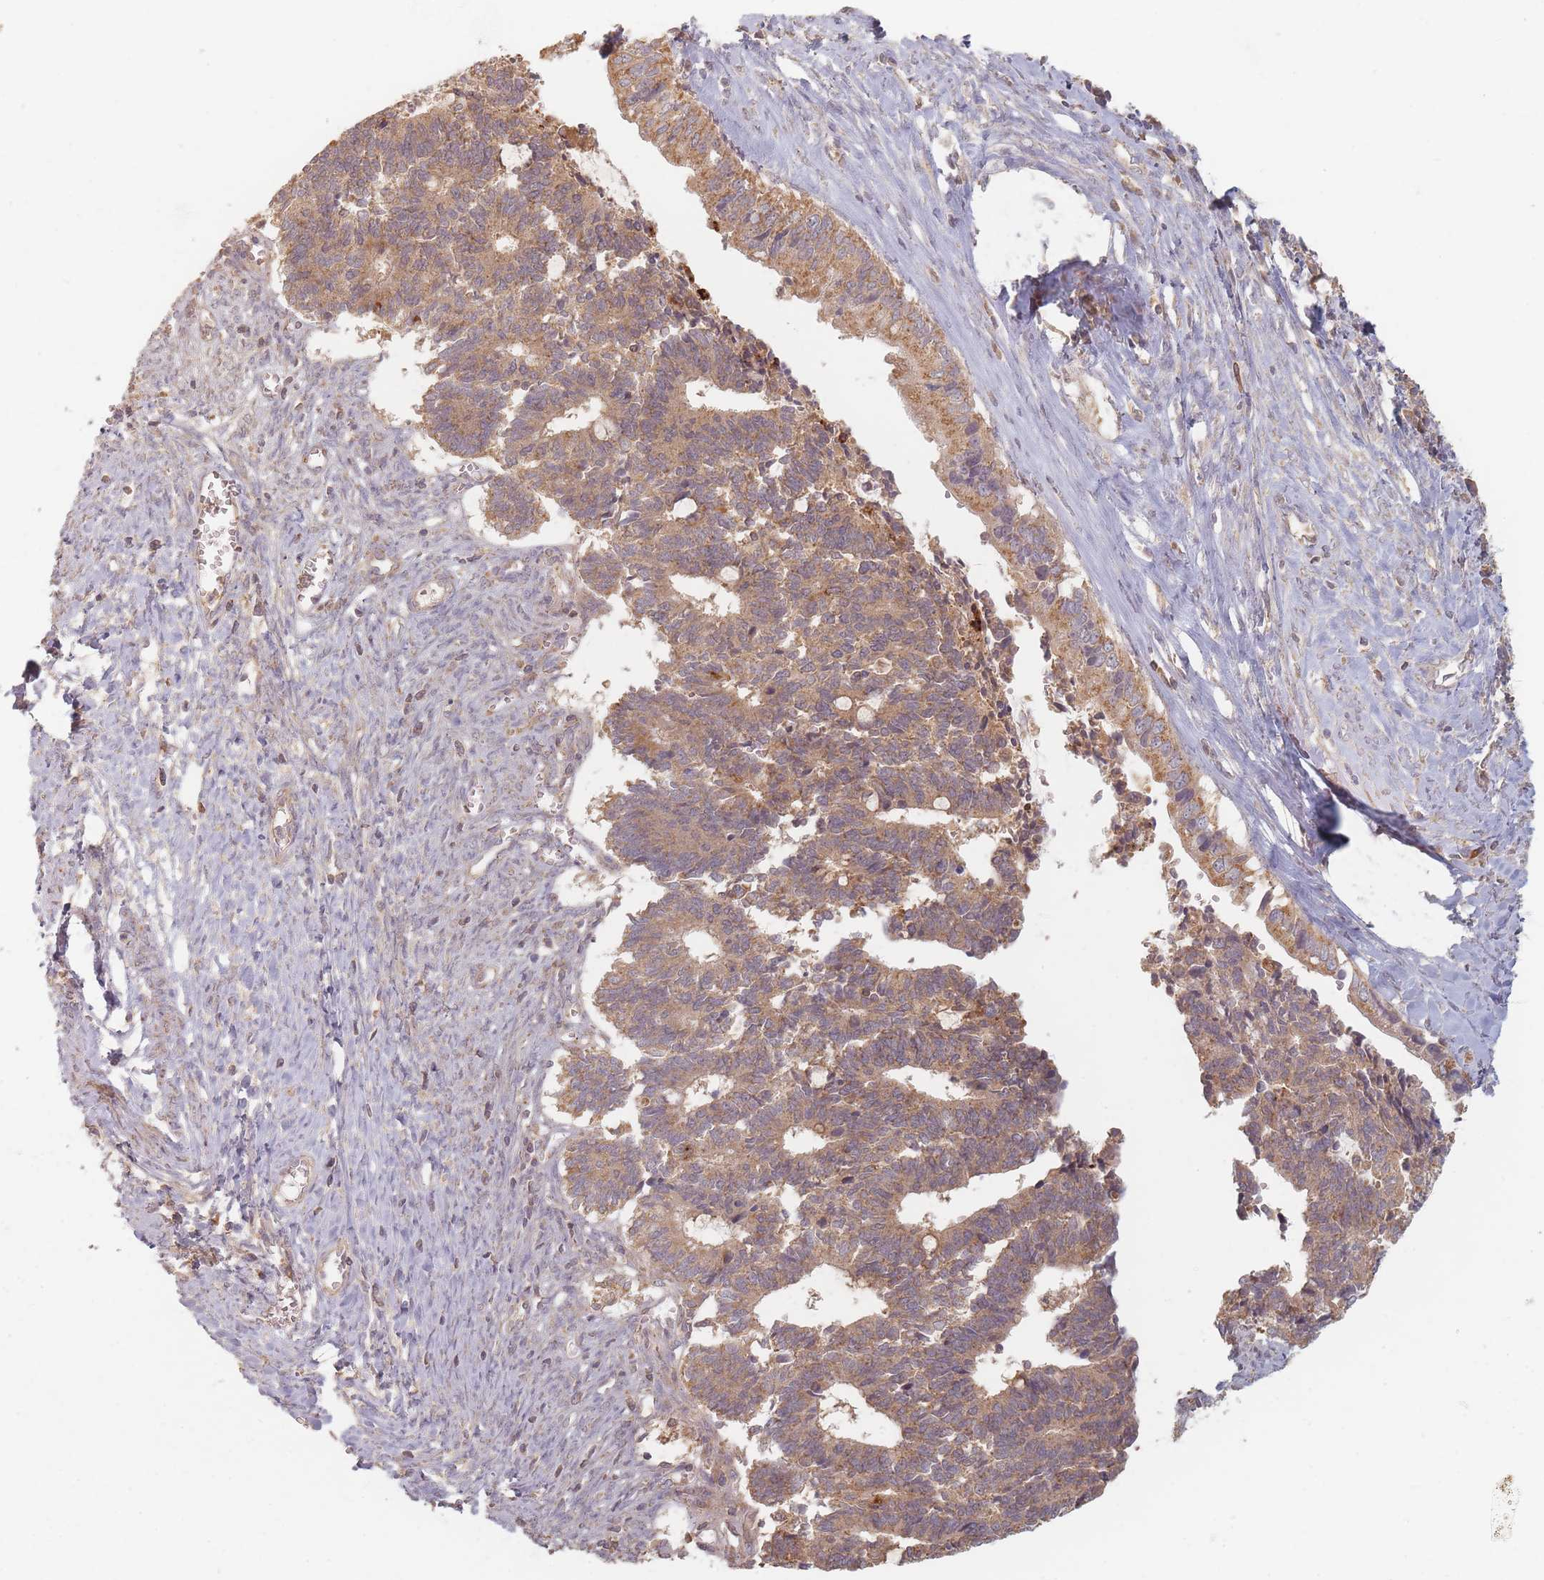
{"staining": {"intensity": "moderate", "quantity": ">75%", "location": "cytoplasmic/membranous"}, "tissue": "cervical cancer", "cell_type": "Tumor cells", "image_type": "cancer", "snomed": [{"axis": "morphology", "description": "Adenocarcinoma, NOS"}, {"axis": "topography", "description": "Cervix"}], "caption": "Human adenocarcinoma (cervical) stained with a brown dye demonstrates moderate cytoplasmic/membranous positive staining in approximately >75% of tumor cells.", "gene": "SLC35F3", "patient": {"sex": "female", "age": 44}}